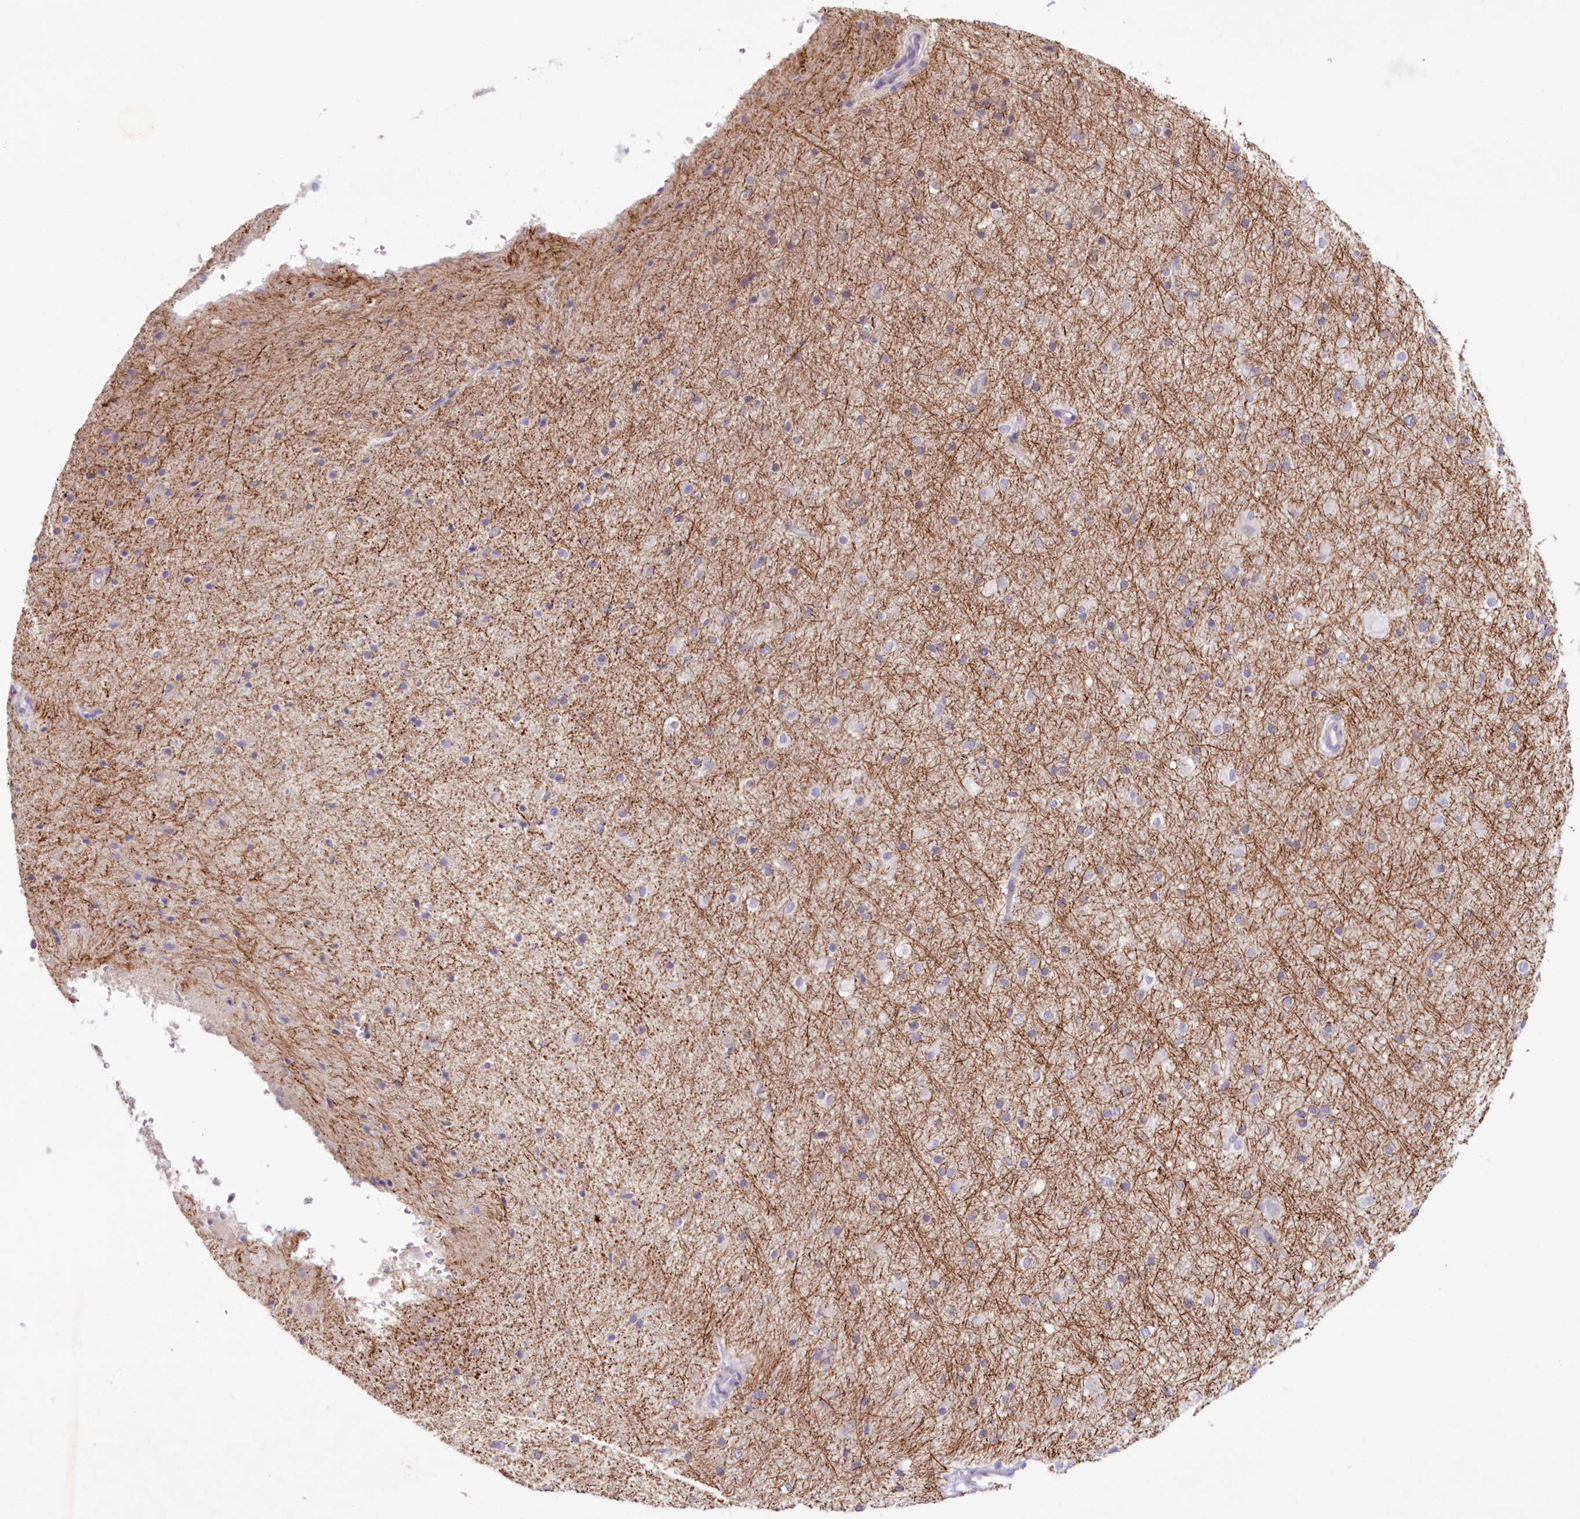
{"staining": {"intensity": "negative", "quantity": "none", "location": "none"}, "tissue": "cerebral cortex", "cell_type": "Endothelial cells", "image_type": "normal", "snomed": [{"axis": "morphology", "description": "Normal tissue, NOS"}, {"axis": "morphology", "description": "Developmental malformation"}, {"axis": "topography", "description": "Cerebral cortex"}], "caption": "An immunohistochemistry image of benign cerebral cortex is shown. There is no staining in endothelial cells of cerebral cortex. The staining was performed using DAB (3,3'-diaminobenzidine) to visualize the protein expression in brown, while the nuclei were stained in blue with hematoxylin (Magnification: 20x).", "gene": "NEU4", "patient": {"sex": "female", "age": 30}}